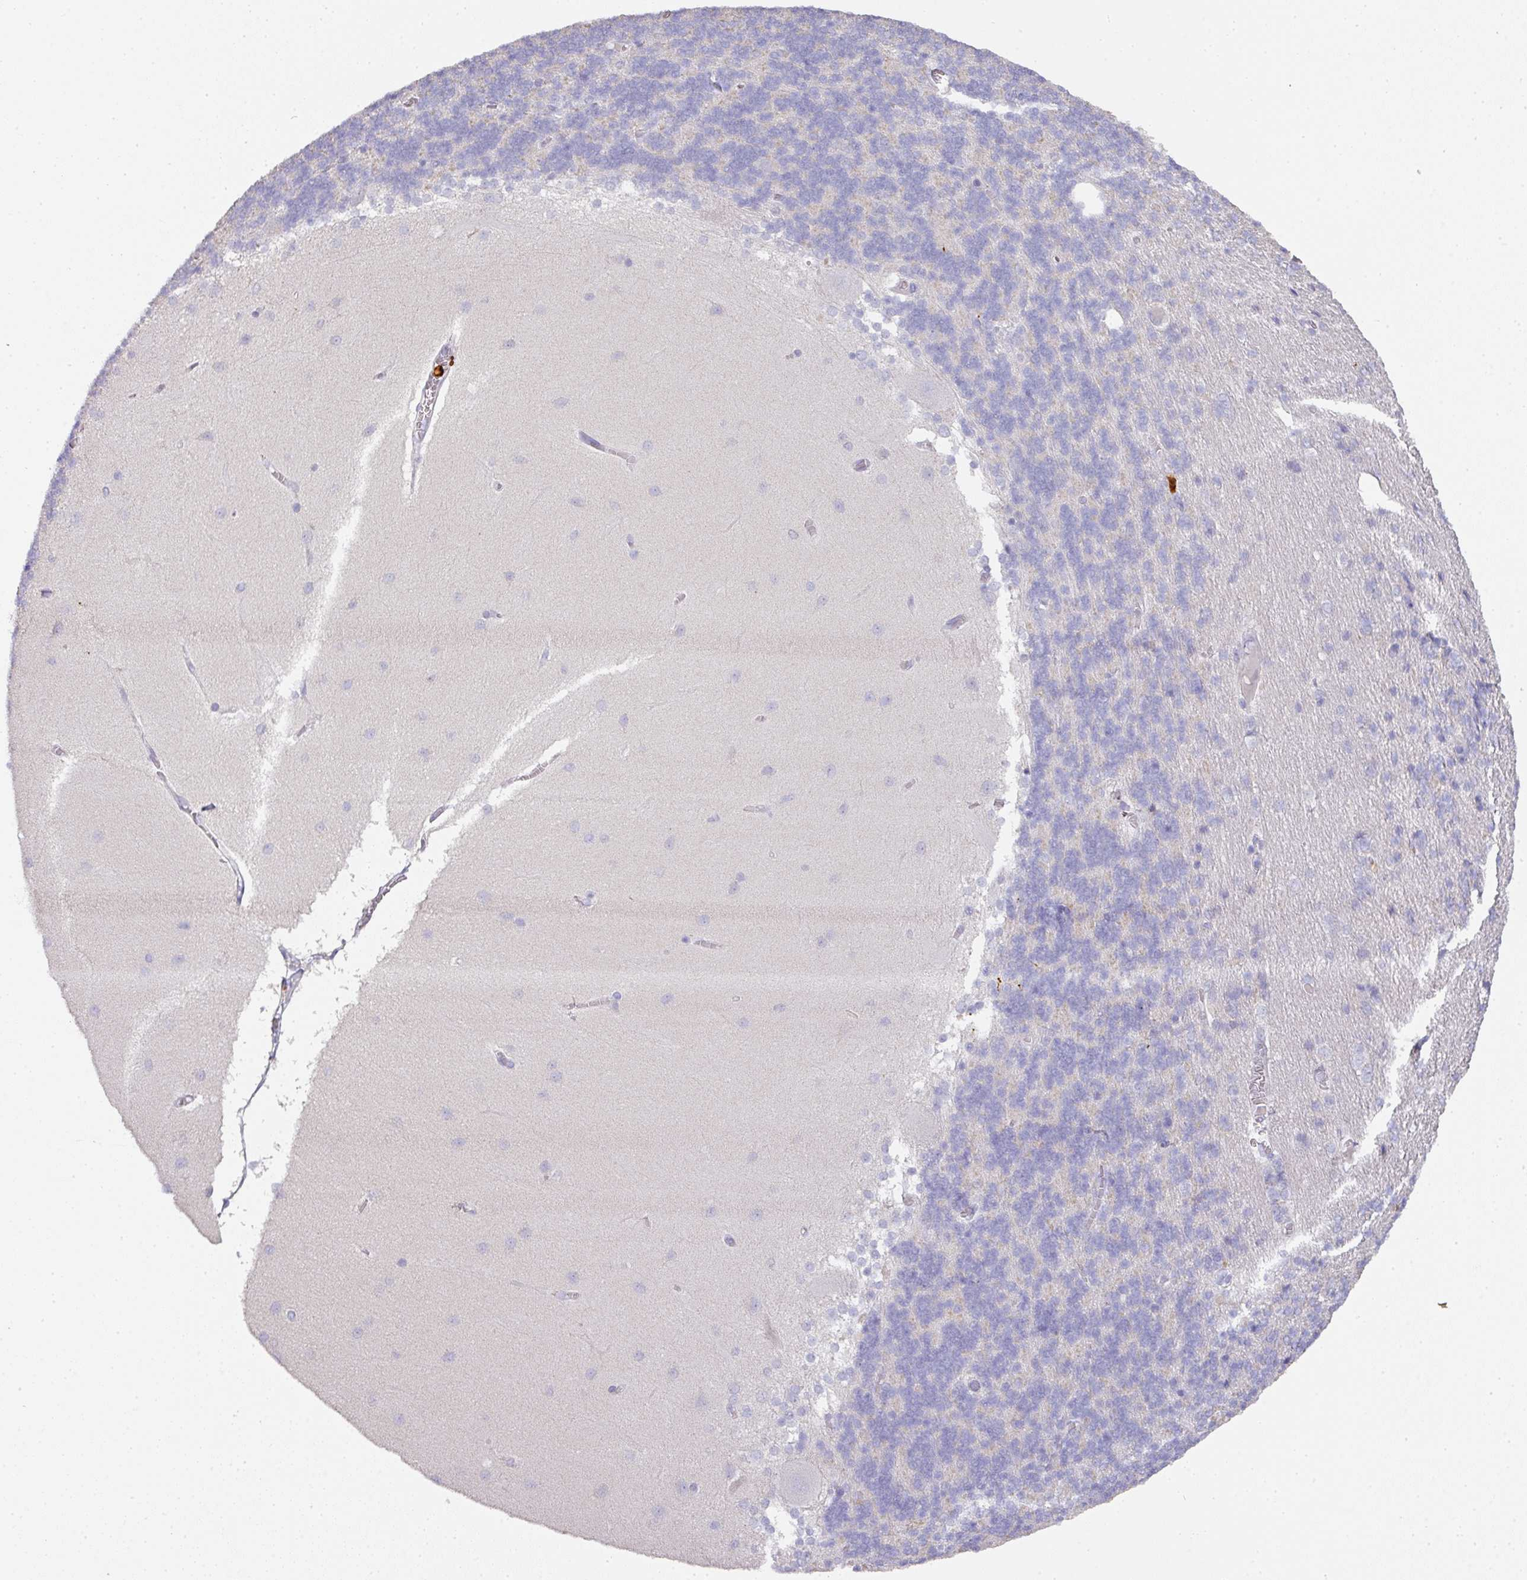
{"staining": {"intensity": "negative", "quantity": "none", "location": "none"}, "tissue": "cerebellum", "cell_type": "Cells in granular layer", "image_type": "normal", "snomed": [{"axis": "morphology", "description": "Normal tissue, NOS"}, {"axis": "topography", "description": "Cerebellum"}], "caption": "Immunohistochemistry (IHC) photomicrograph of normal human cerebellum stained for a protein (brown), which exhibits no expression in cells in granular layer.", "gene": "HHEX", "patient": {"sex": "female", "age": 54}}